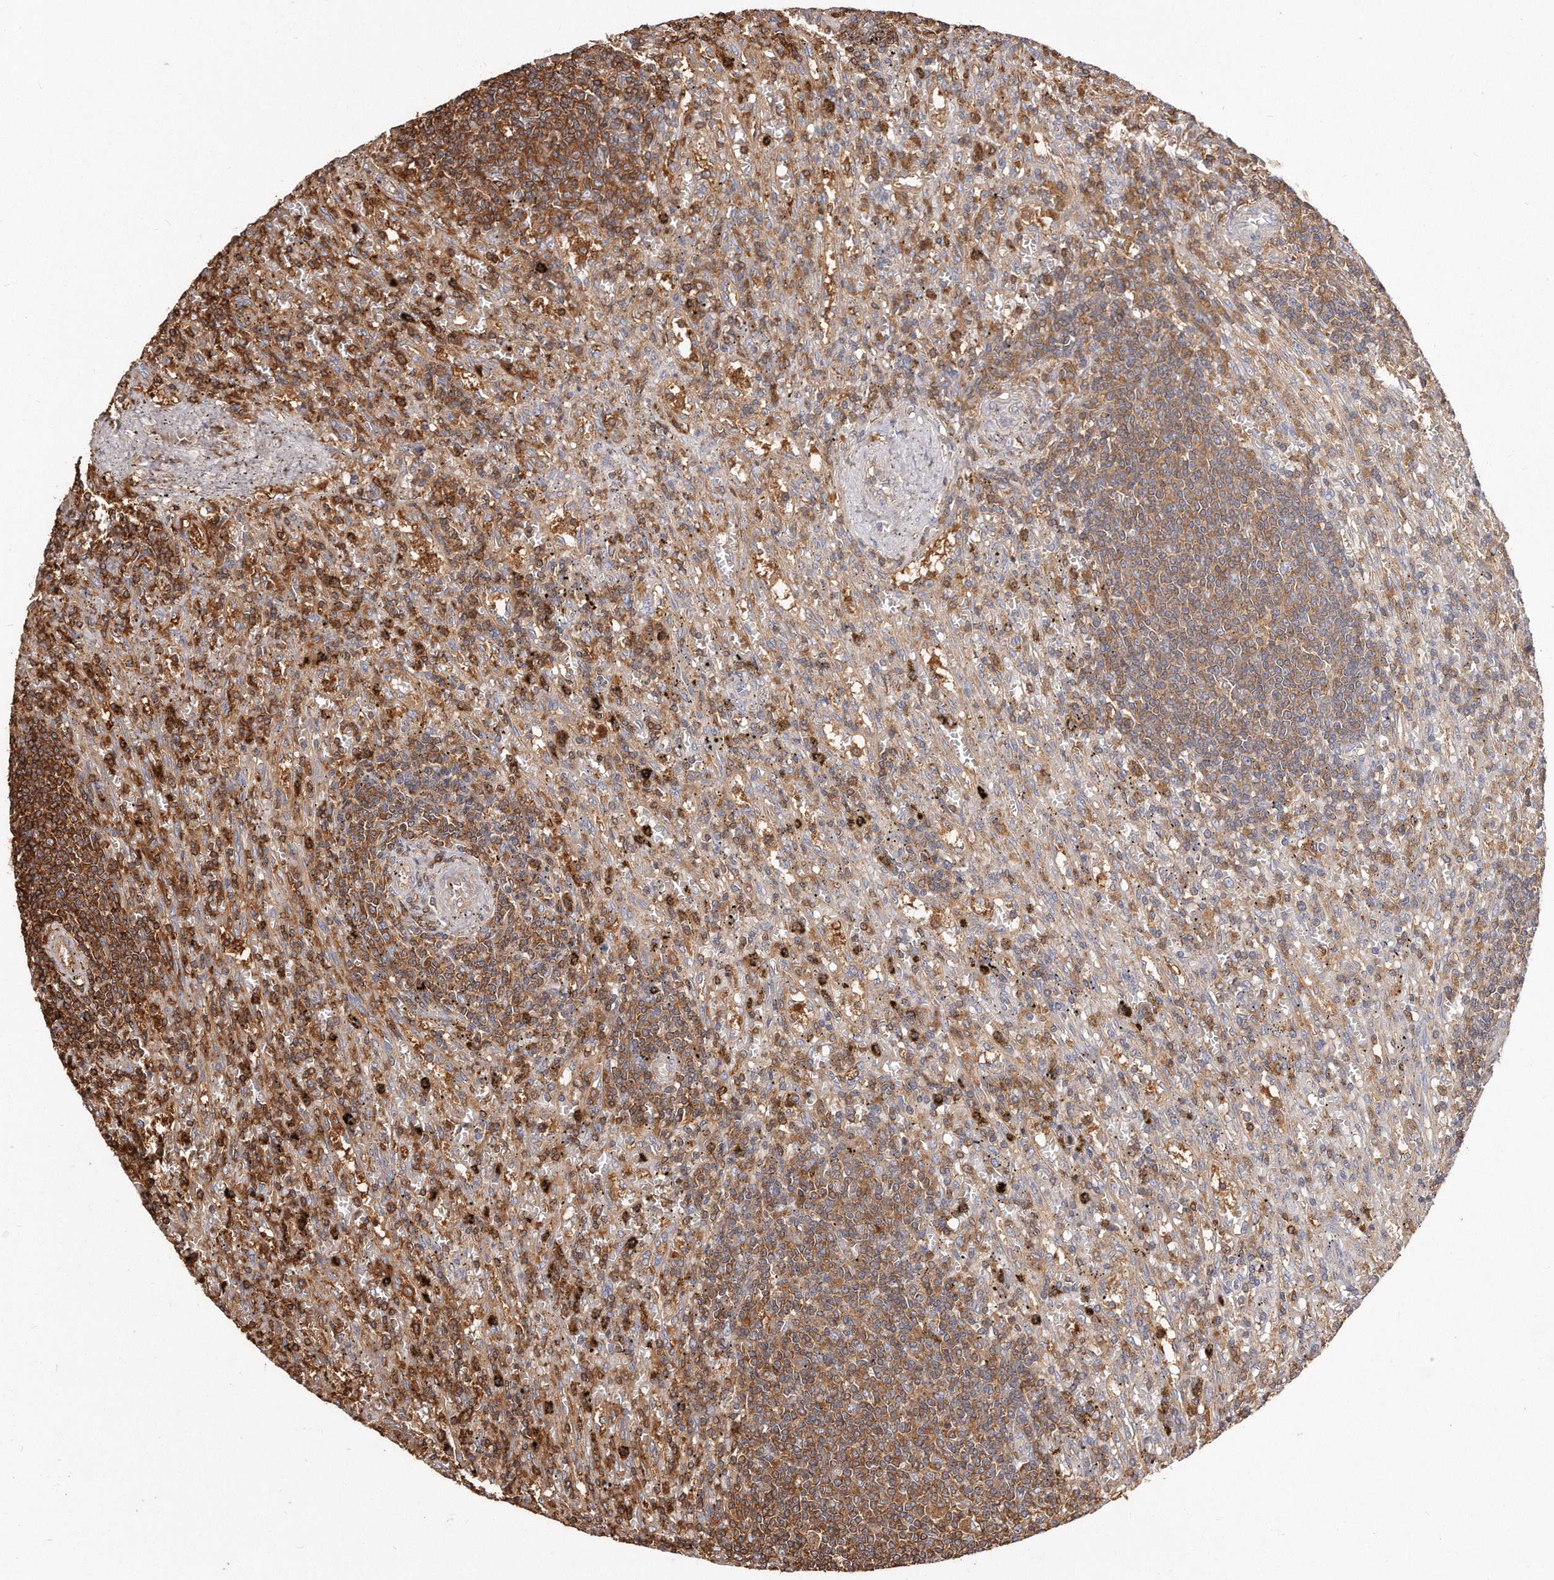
{"staining": {"intensity": "moderate", "quantity": "25%-75%", "location": "cytoplasmic/membranous"}, "tissue": "lymphoma", "cell_type": "Tumor cells", "image_type": "cancer", "snomed": [{"axis": "morphology", "description": "Malignant lymphoma, non-Hodgkin's type, Low grade"}, {"axis": "topography", "description": "Spleen"}], "caption": "The image displays staining of low-grade malignant lymphoma, non-Hodgkin's type, revealing moderate cytoplasmic/membranous protein staining (brown color) within tumor cells.", "gene": "CAP1", "patient": {"sex": "male", "age": 76}}